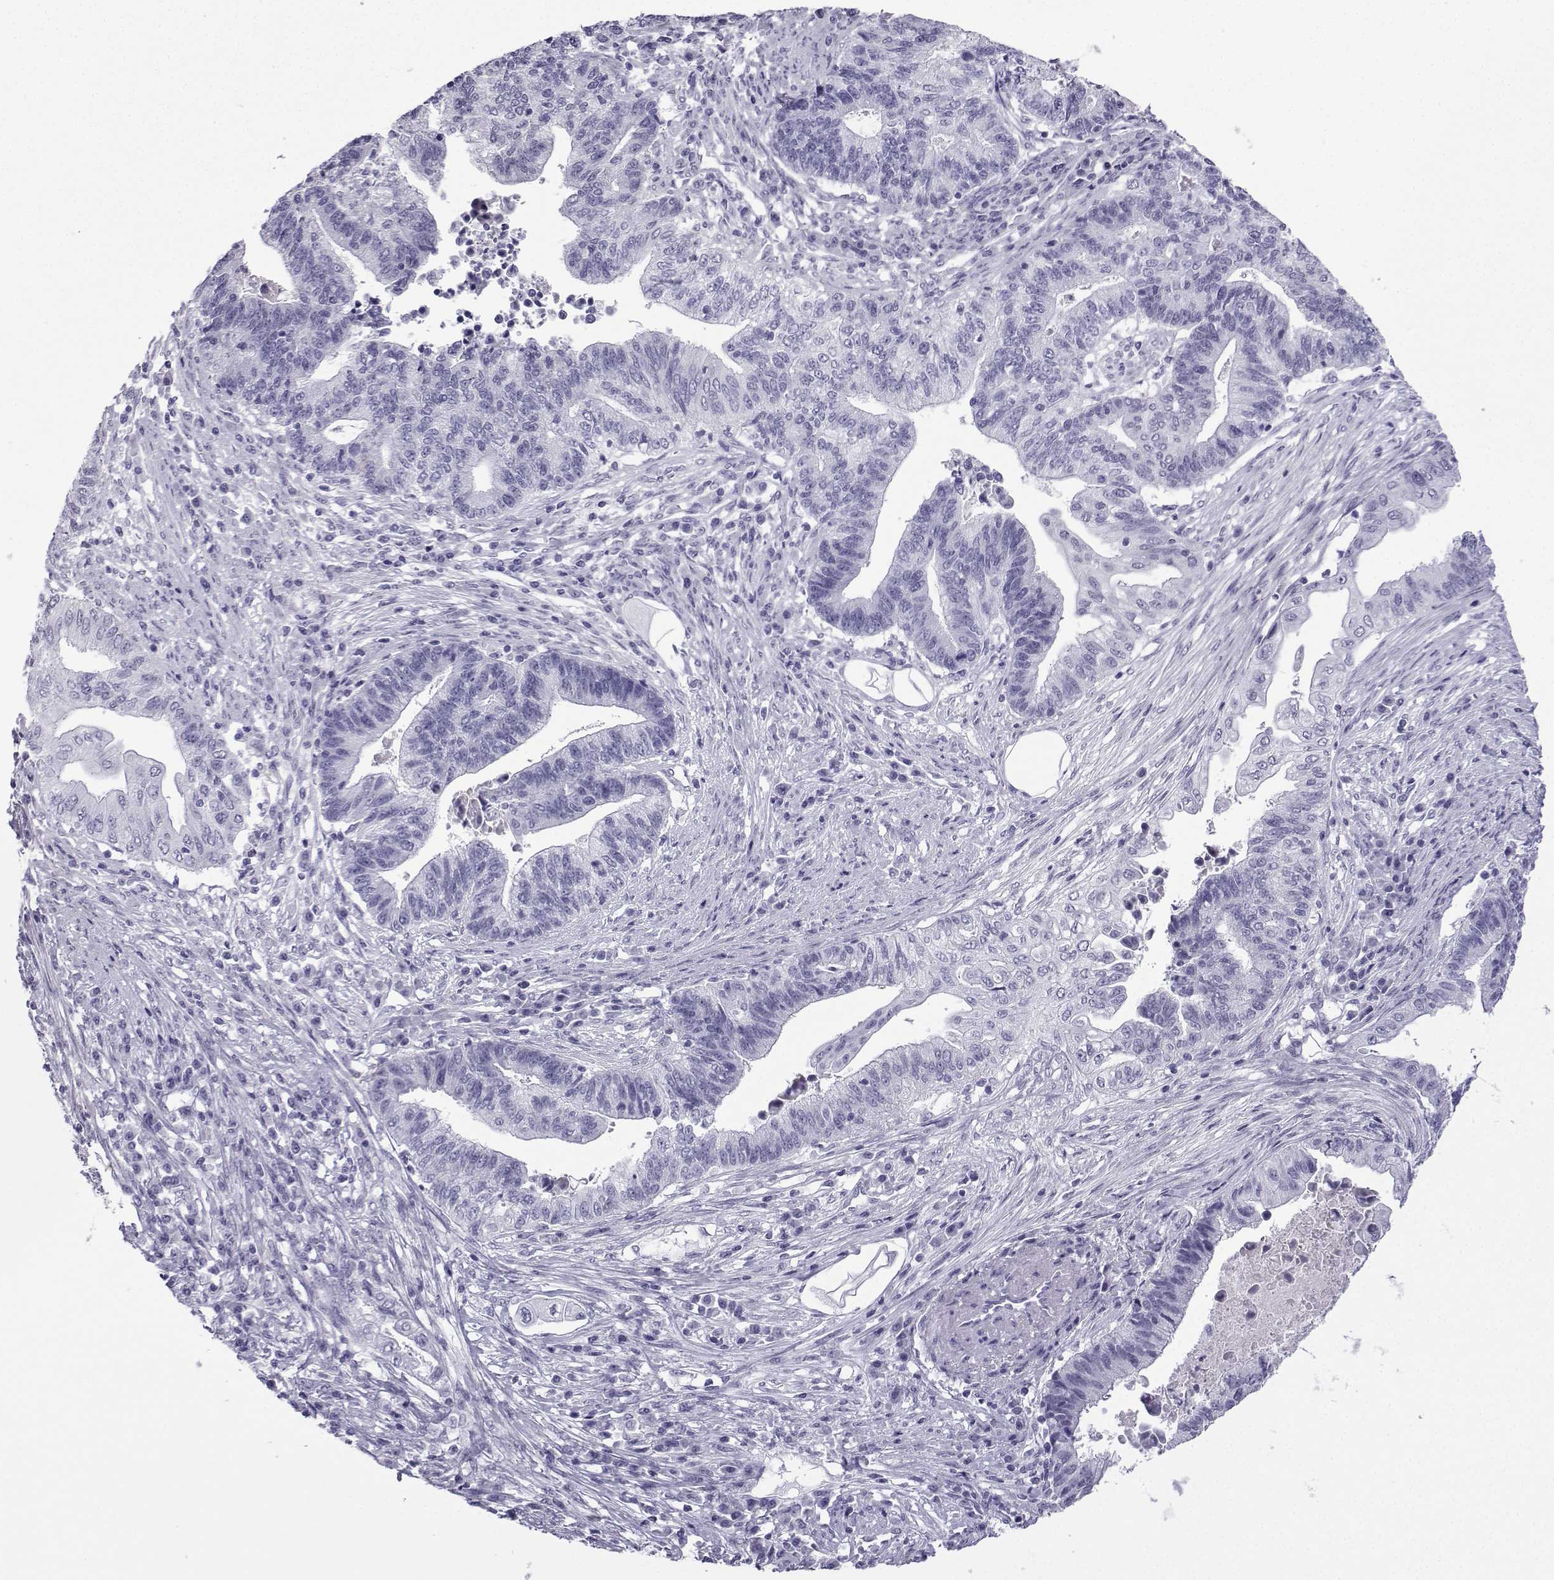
{"staining": {"intensity": "negative", "quantity": "none", "location": "none"}, "tissue": "endometrial cancer", "cell_type": "Tumor cells", "image_type": "cancer", "snomed": [{"axis": "morphology", "description": "Adenocarcinoma, NOS"}, {"axis": "topography", "description": "Uterus"}, {"axis": "topography", "description": "Endometrium"}], "caption": "This is a photomicrograph of immunohistochemistry staining of endometrial cancer, which shows no positivity in tumor cells.", "gene": "MRGBP", "patient": {"sex": "female", "age": 54}}